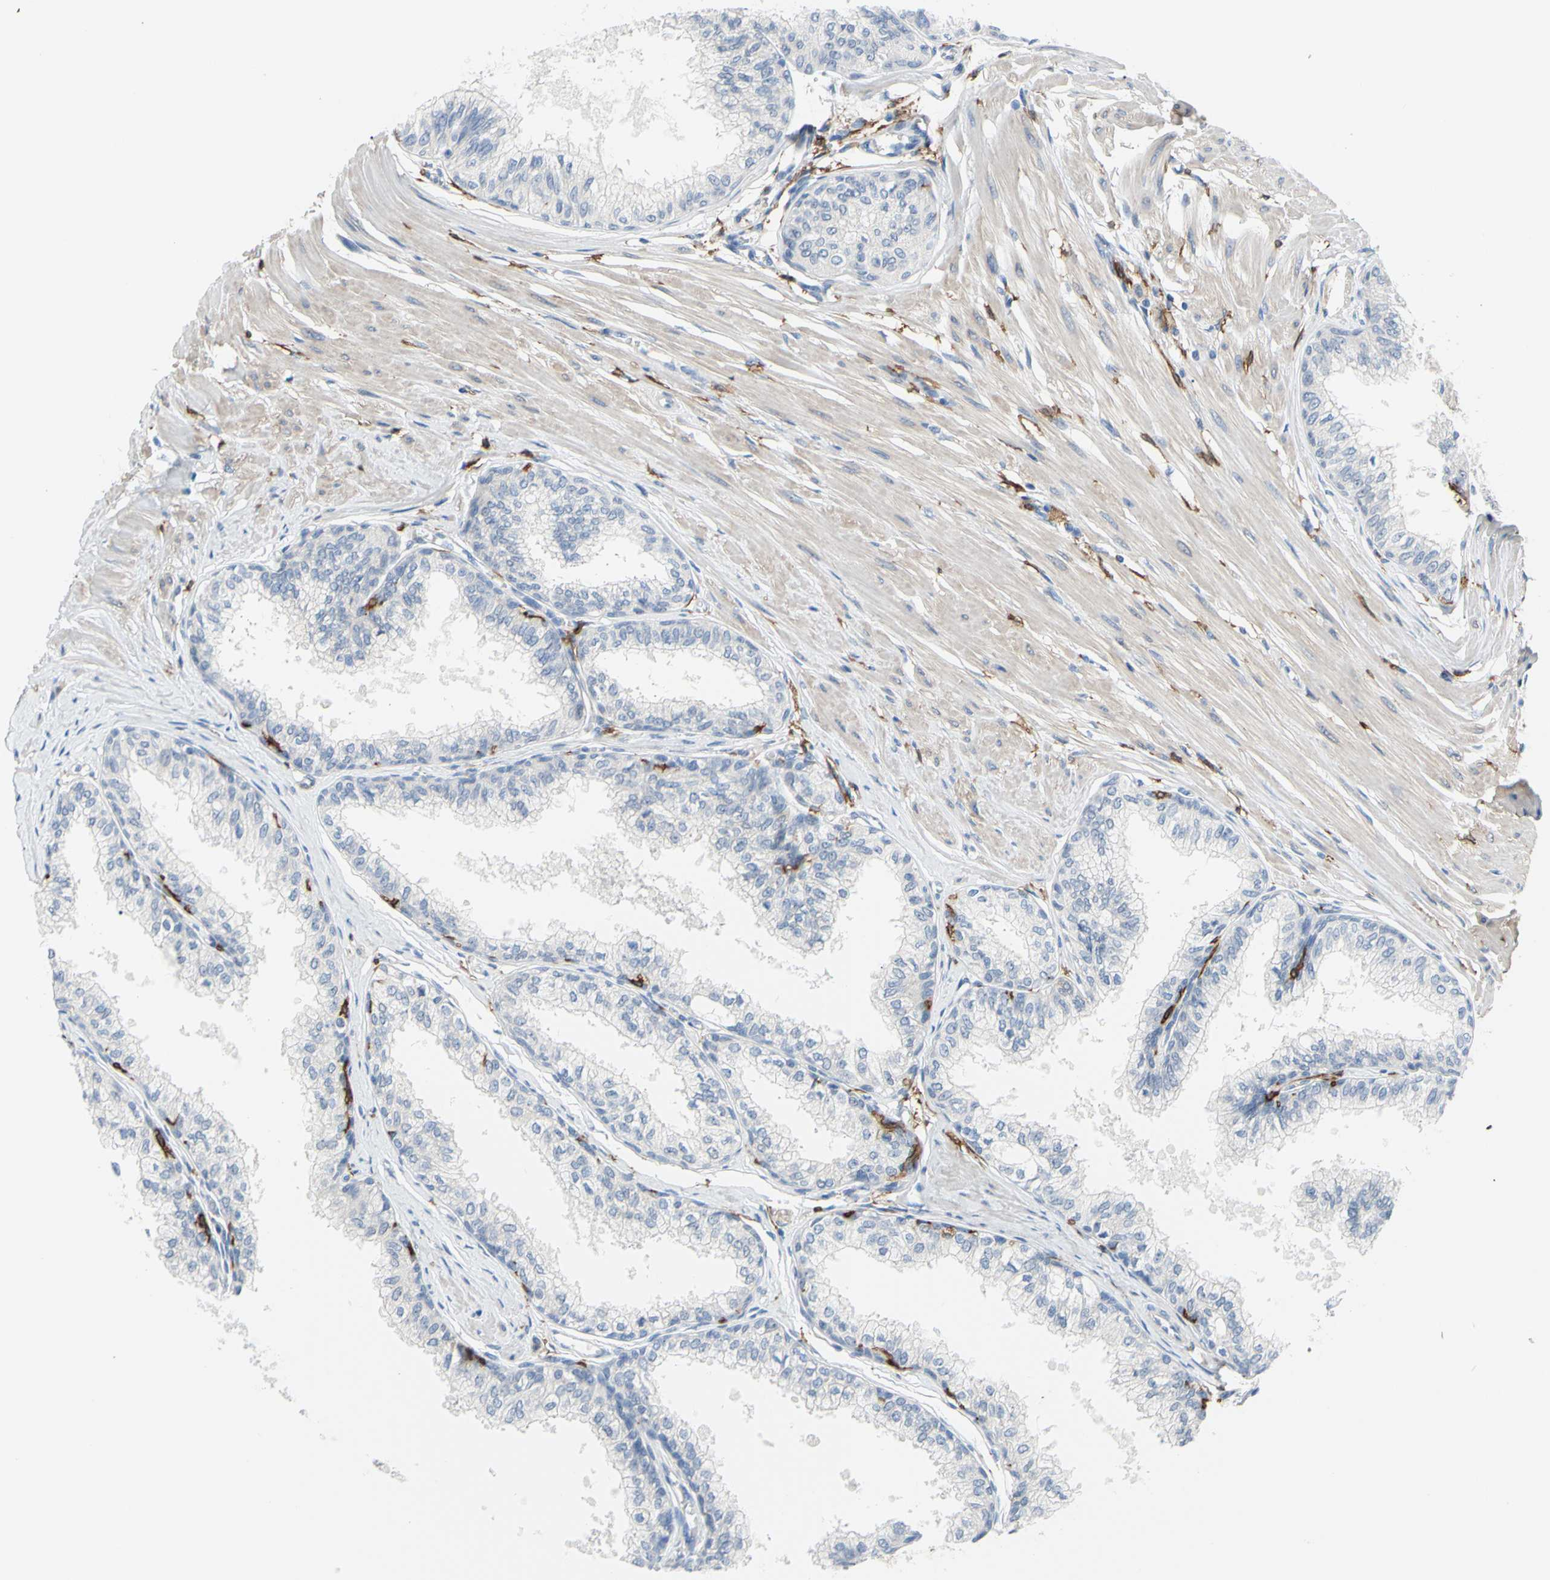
{"staining": {"intensity": "negative", "quantity": "none", "location": "none"}, "tissue": "prostate", "cell_type": "Glandular cells", "image_type": "normal", "snomed": [{"axis": "morphology", "description": "Normal tissue, NOS"}, {"axis": "topography", "description": "Prostate"}, {"axis": "topography", "description": "Seminal veicle"}], "caption": "Protein analysis of normal prostate displays no significant positivity in glandular cells. (Stains: DAB (3,3'-diaminobenzidine) IHC with hematoxylin counter stain, Microscopy: brightfield microscopy at high magnification).", "gene": "FCGR2A", "patient": {"sex": "male", "age": 60}}